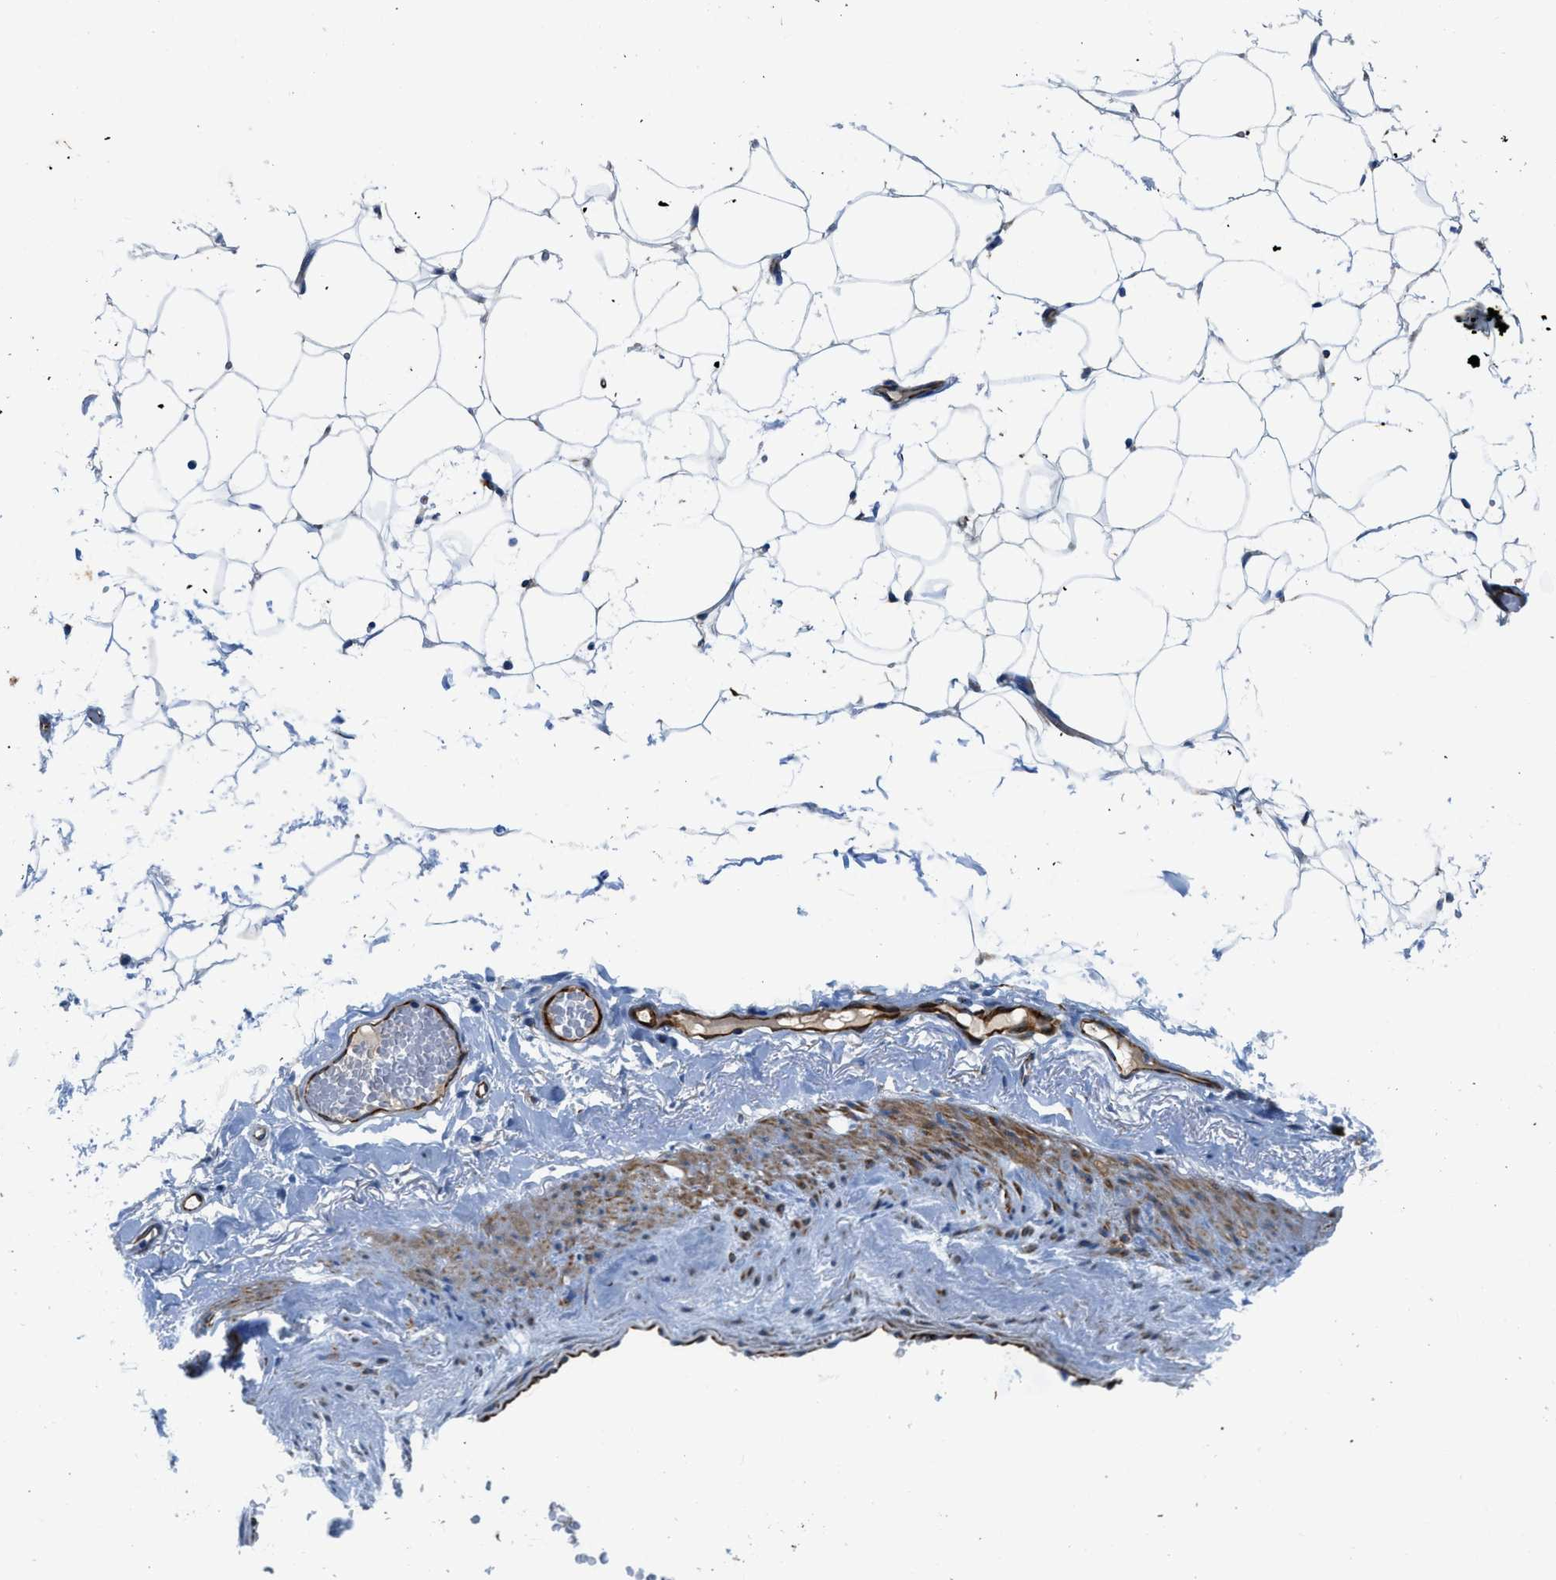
{"staining": {"intensity": "negative", "quantity": "none", "location": "none"}, "tissue": "adipose tissue", "cell_type": "Adipocytes", "image_type": "normal", "snomed": [{"axis": "morphology", "description": "Normal tissue, NOS"}, {"axis": "topography", "description": "Breast"}, {"axis": "topography", "description": "Soft tissue"}], "caption": "This is an immunohistochemistry image of unremarkable adipose tissue. There is no staining in adipocytes.", "gene": "XCR1", "patient": {"sex": "female", "age": 75}}